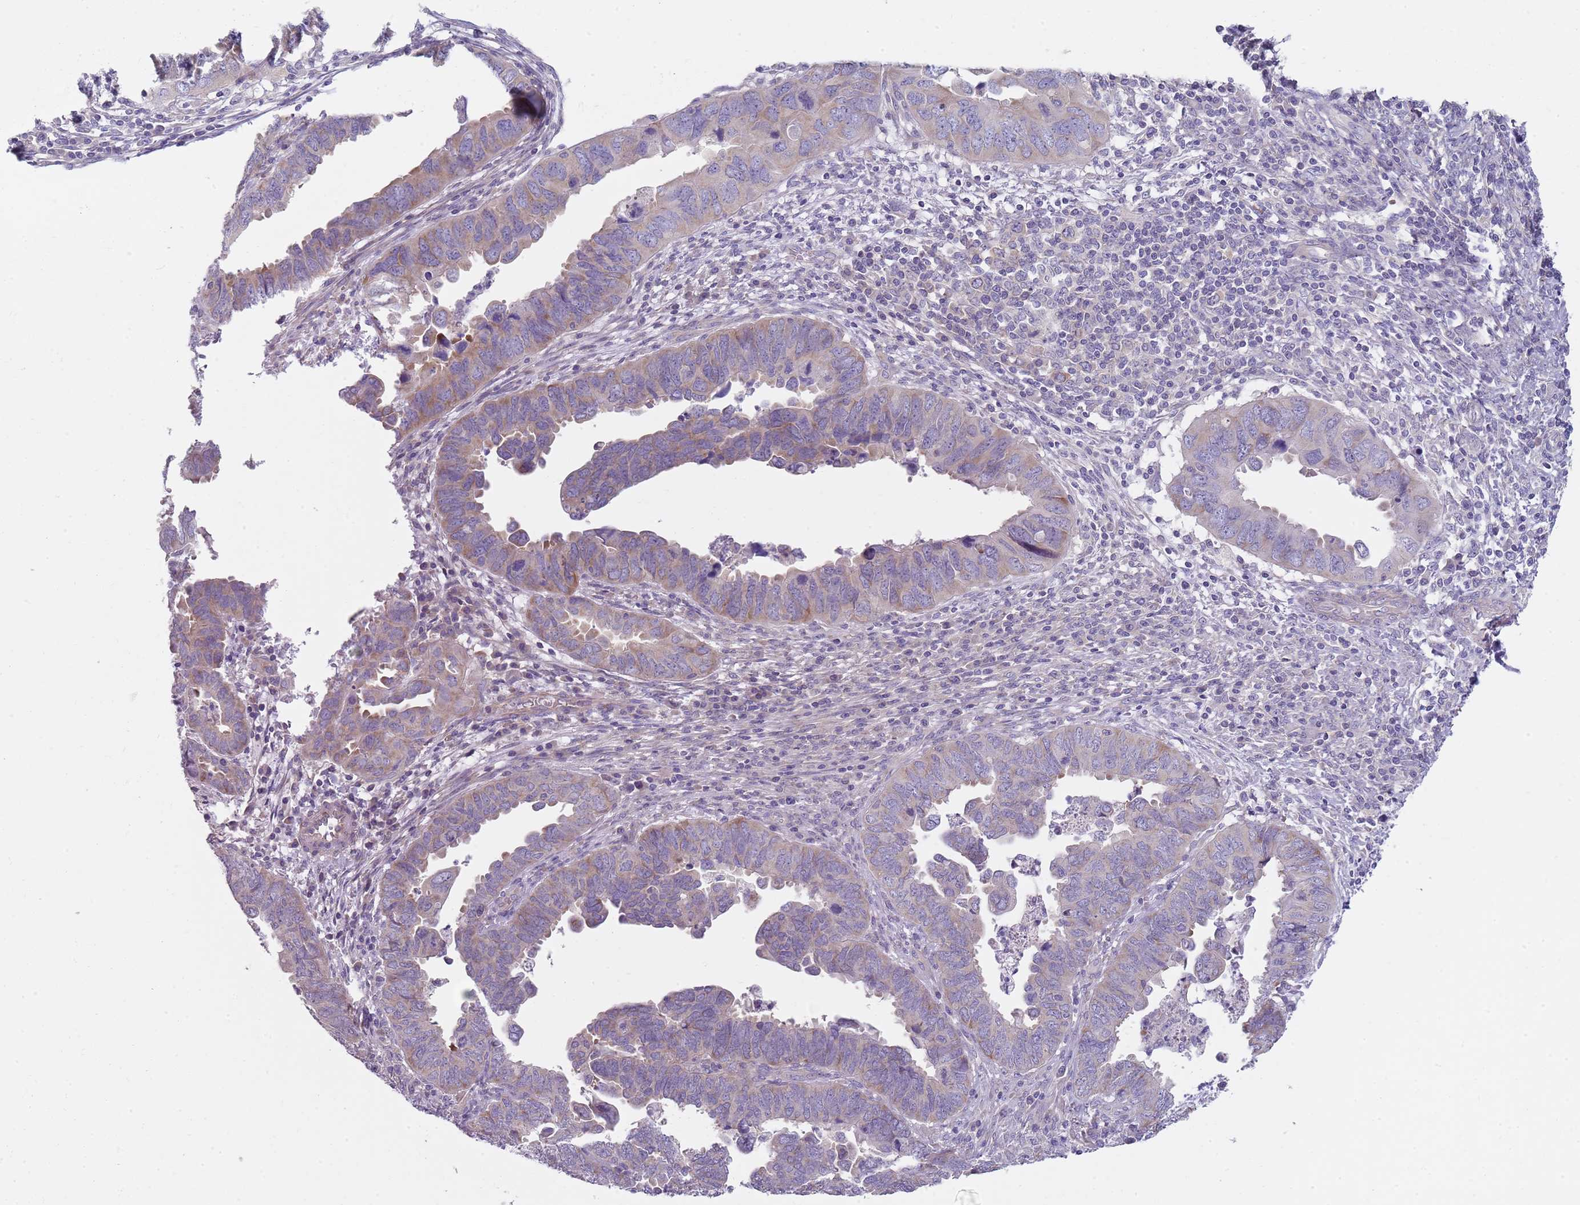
{"staining": {"intensity": "moderate", "quantity": ">75%", "location": "cytoplasmic/membranous"}, "tissue": "endometrial cancer", "cell_type": "Tumor cells", "image_type": "cancer", "snomed": [{"axis": "morphology", "description": "Adenocarcinoma, NOS"}, {"axis": "topography", "description": "Endometrium"}], "caption": "Tumor cells display moderate cytoplasmic/membranous expression in about >75% of cells in endometrial cancer. The staining is performed using DAB (3,3'-diaminobenzidine) brown chromogen to label protein expression. The nuclei are counter-stained blue using hematoxylin.", "gene": "SLC26A6", "patient": {"sex": "female", "age": 79}}